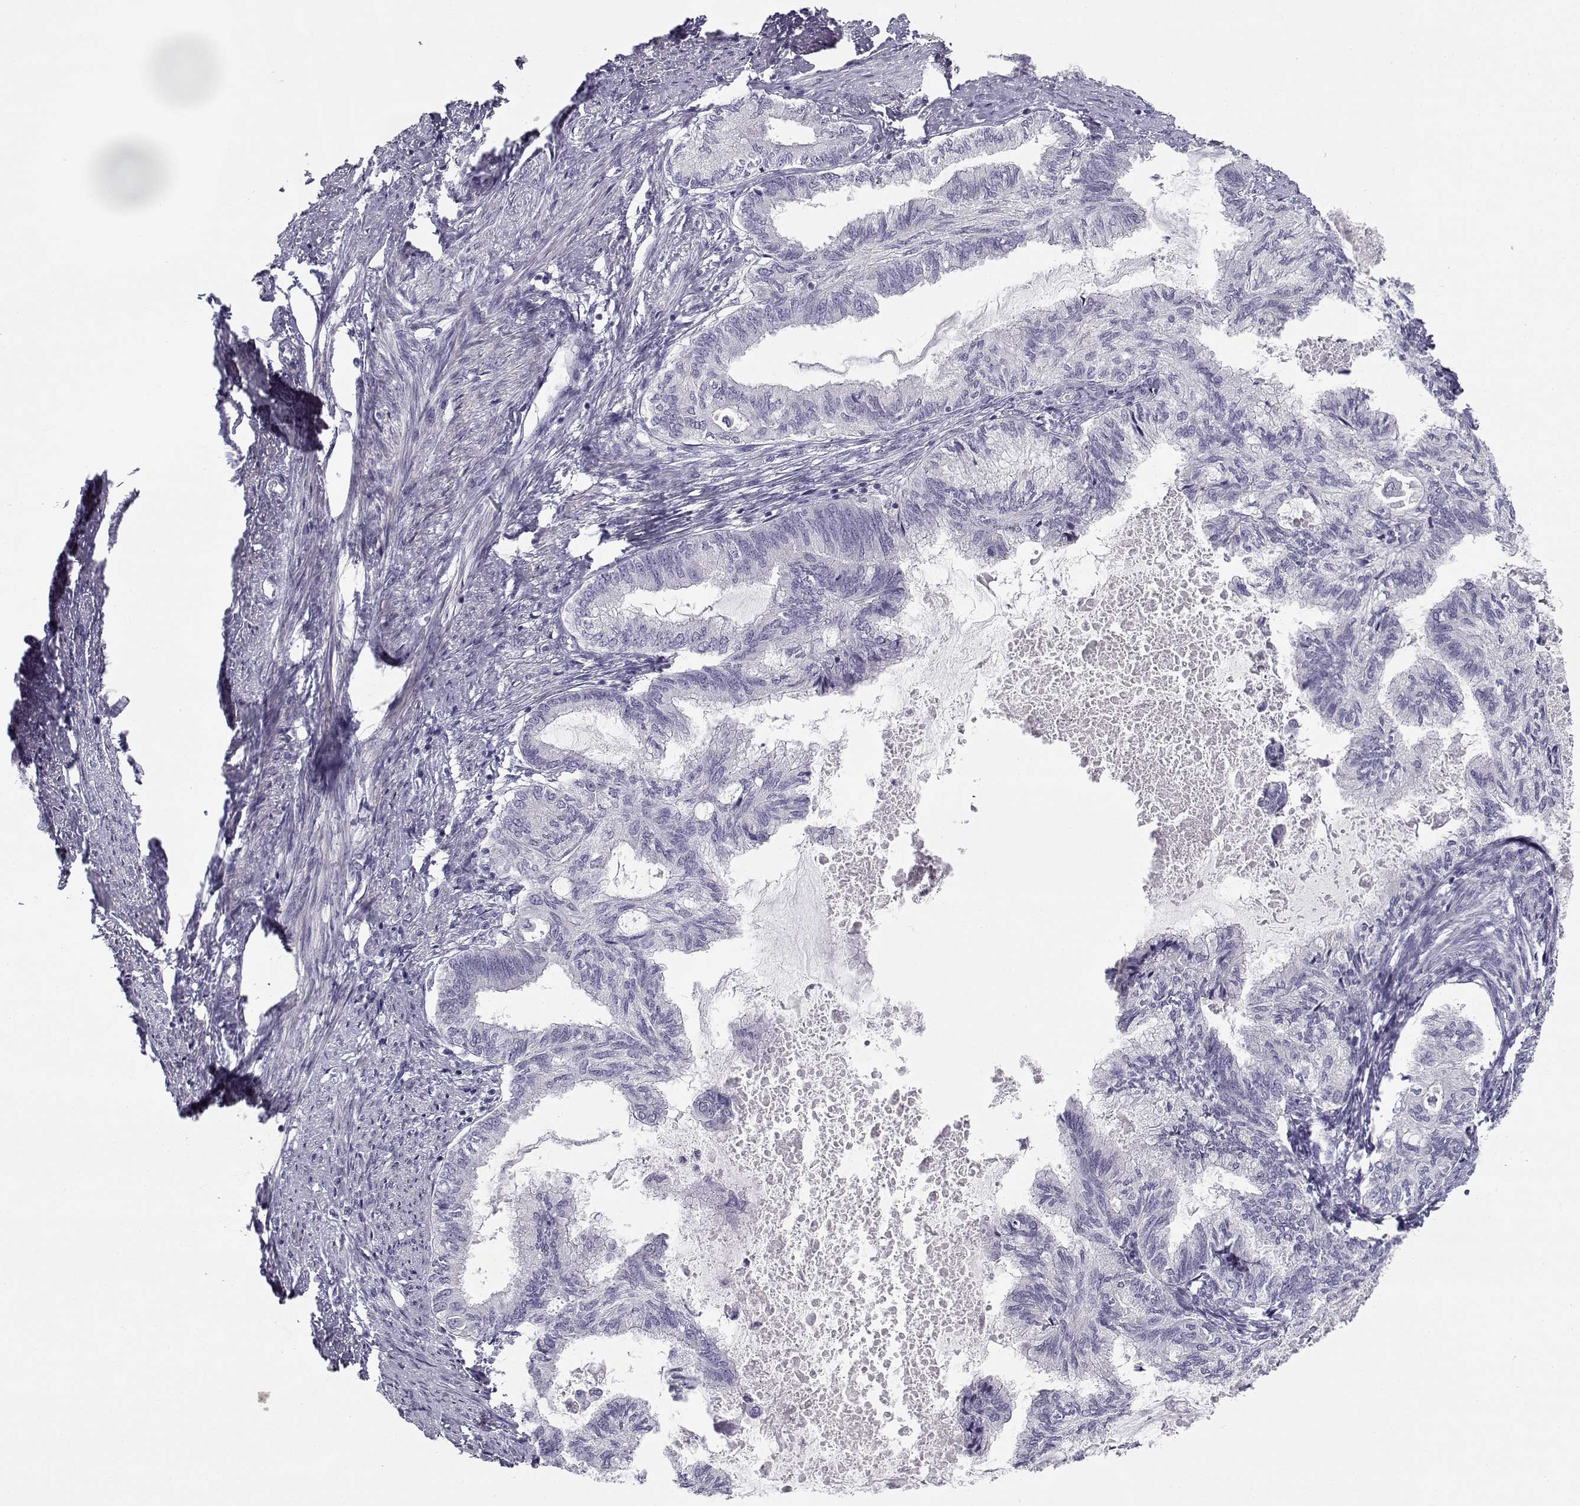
{"staining": {"intensity": "negative", "quantity": "none", "location": "none"}, "tissue": "endometrial cancer", "cell_type": "Tumor cells", "image_type": "cancer", "snomed": [{"axis": "morphology", "description": "Adenocarcinoma, NOS"}, {"axis": "topography", "description": "Endometrium"}], "caption": "Immunohistochemistry image of human endometrial cancer stained for a protein (brown), which displays no staining in tumor cells. (Stains: DAB immunohistochemistry with hematoxylin counter stain, Microscopy: brightfield microscopy at high magnification).", "gene": "CREB3L3", "patient": {"sex": "female", "age": 86}}